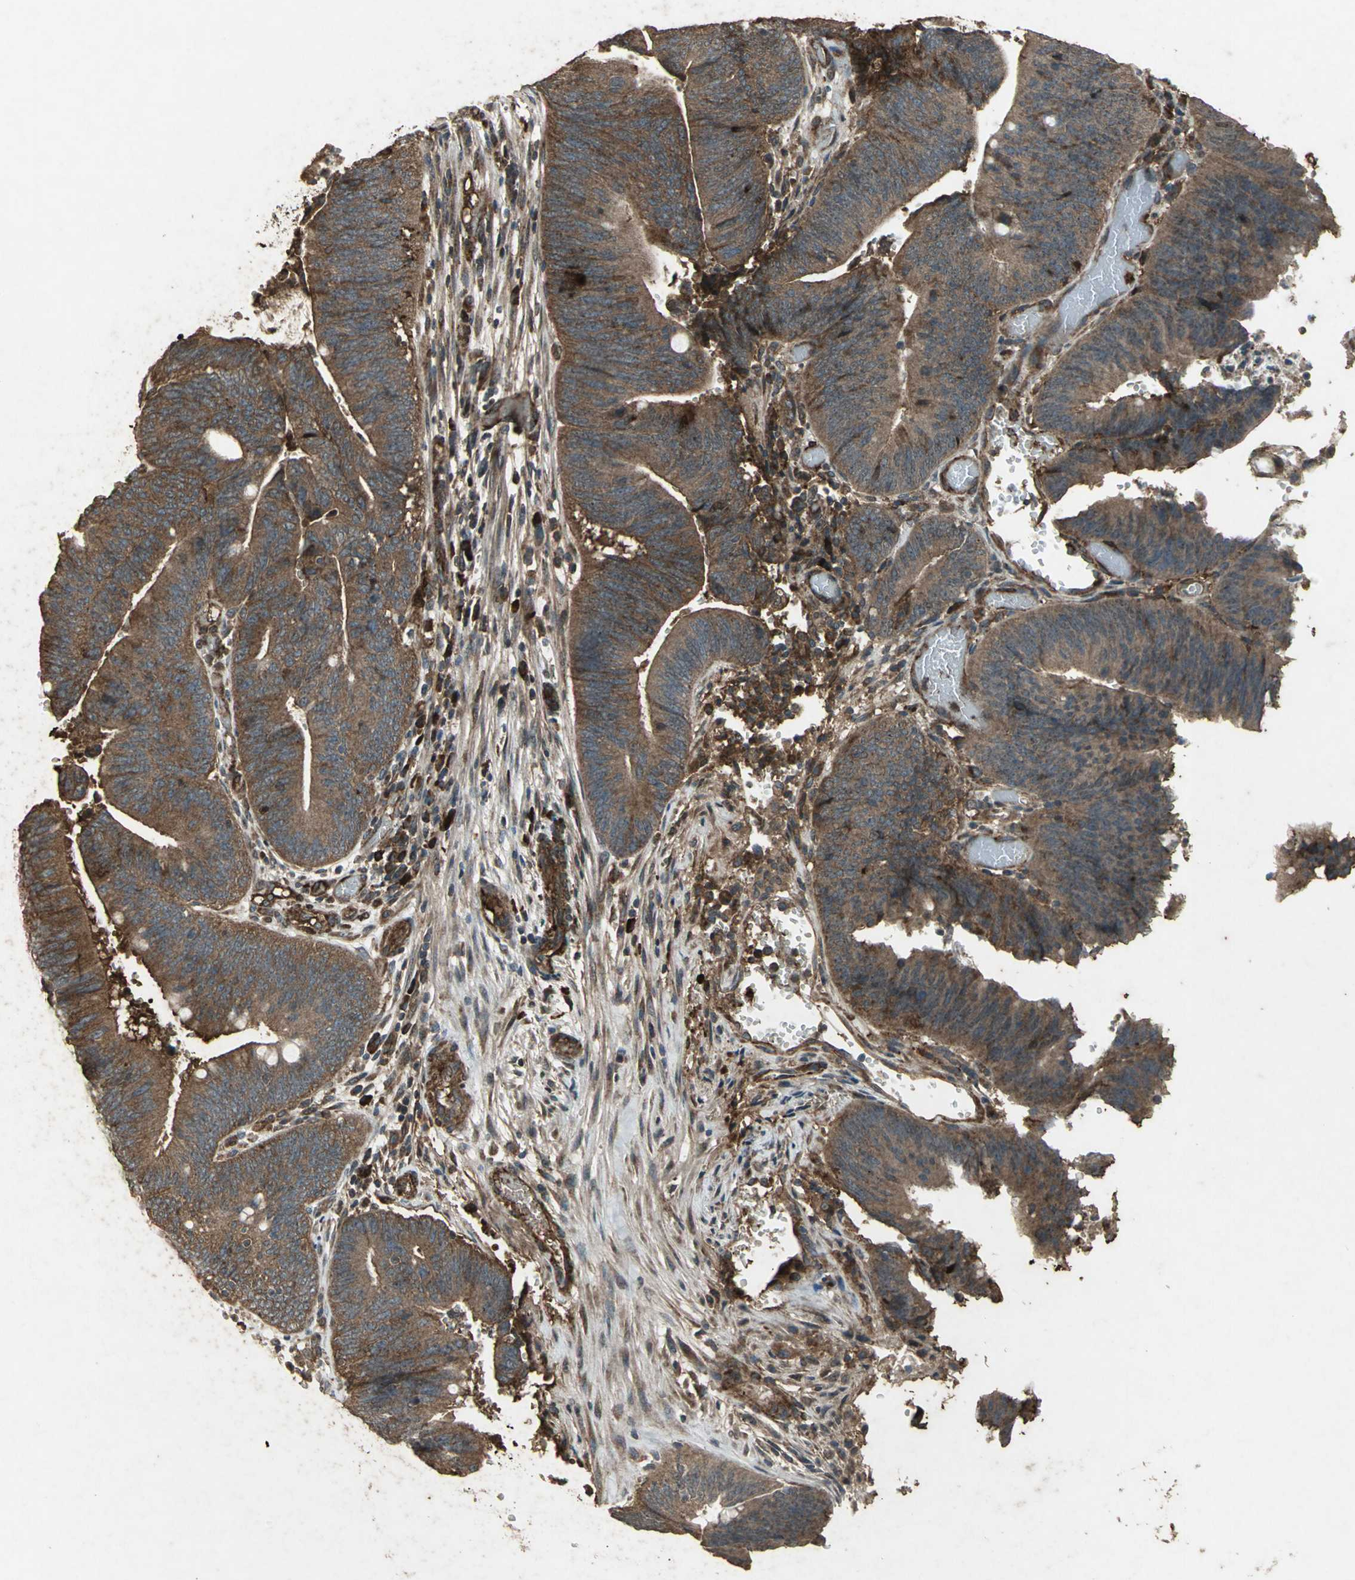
{"staining": {"intensity": "strong", "quantity": ">75%", "location": "cytoplasmic/membranous"}, "tissue": "colorectal cancer", "cell_type": "Tumor cells", "image_type": "cancer", "snomed": [{"axis": "morphology", "description": "Adenocarcinoma, NOS"}, {"axis": "topography", "description": "Rectum"}], "caption": "The immunohistochemical stain highlights strong cytoplasmic/membranous staining in tumor cells of adenocarcinoma (colorectal) tissue.", "gene": "SEPTIN4", "patient": {"sex": "female", "age": 66}}